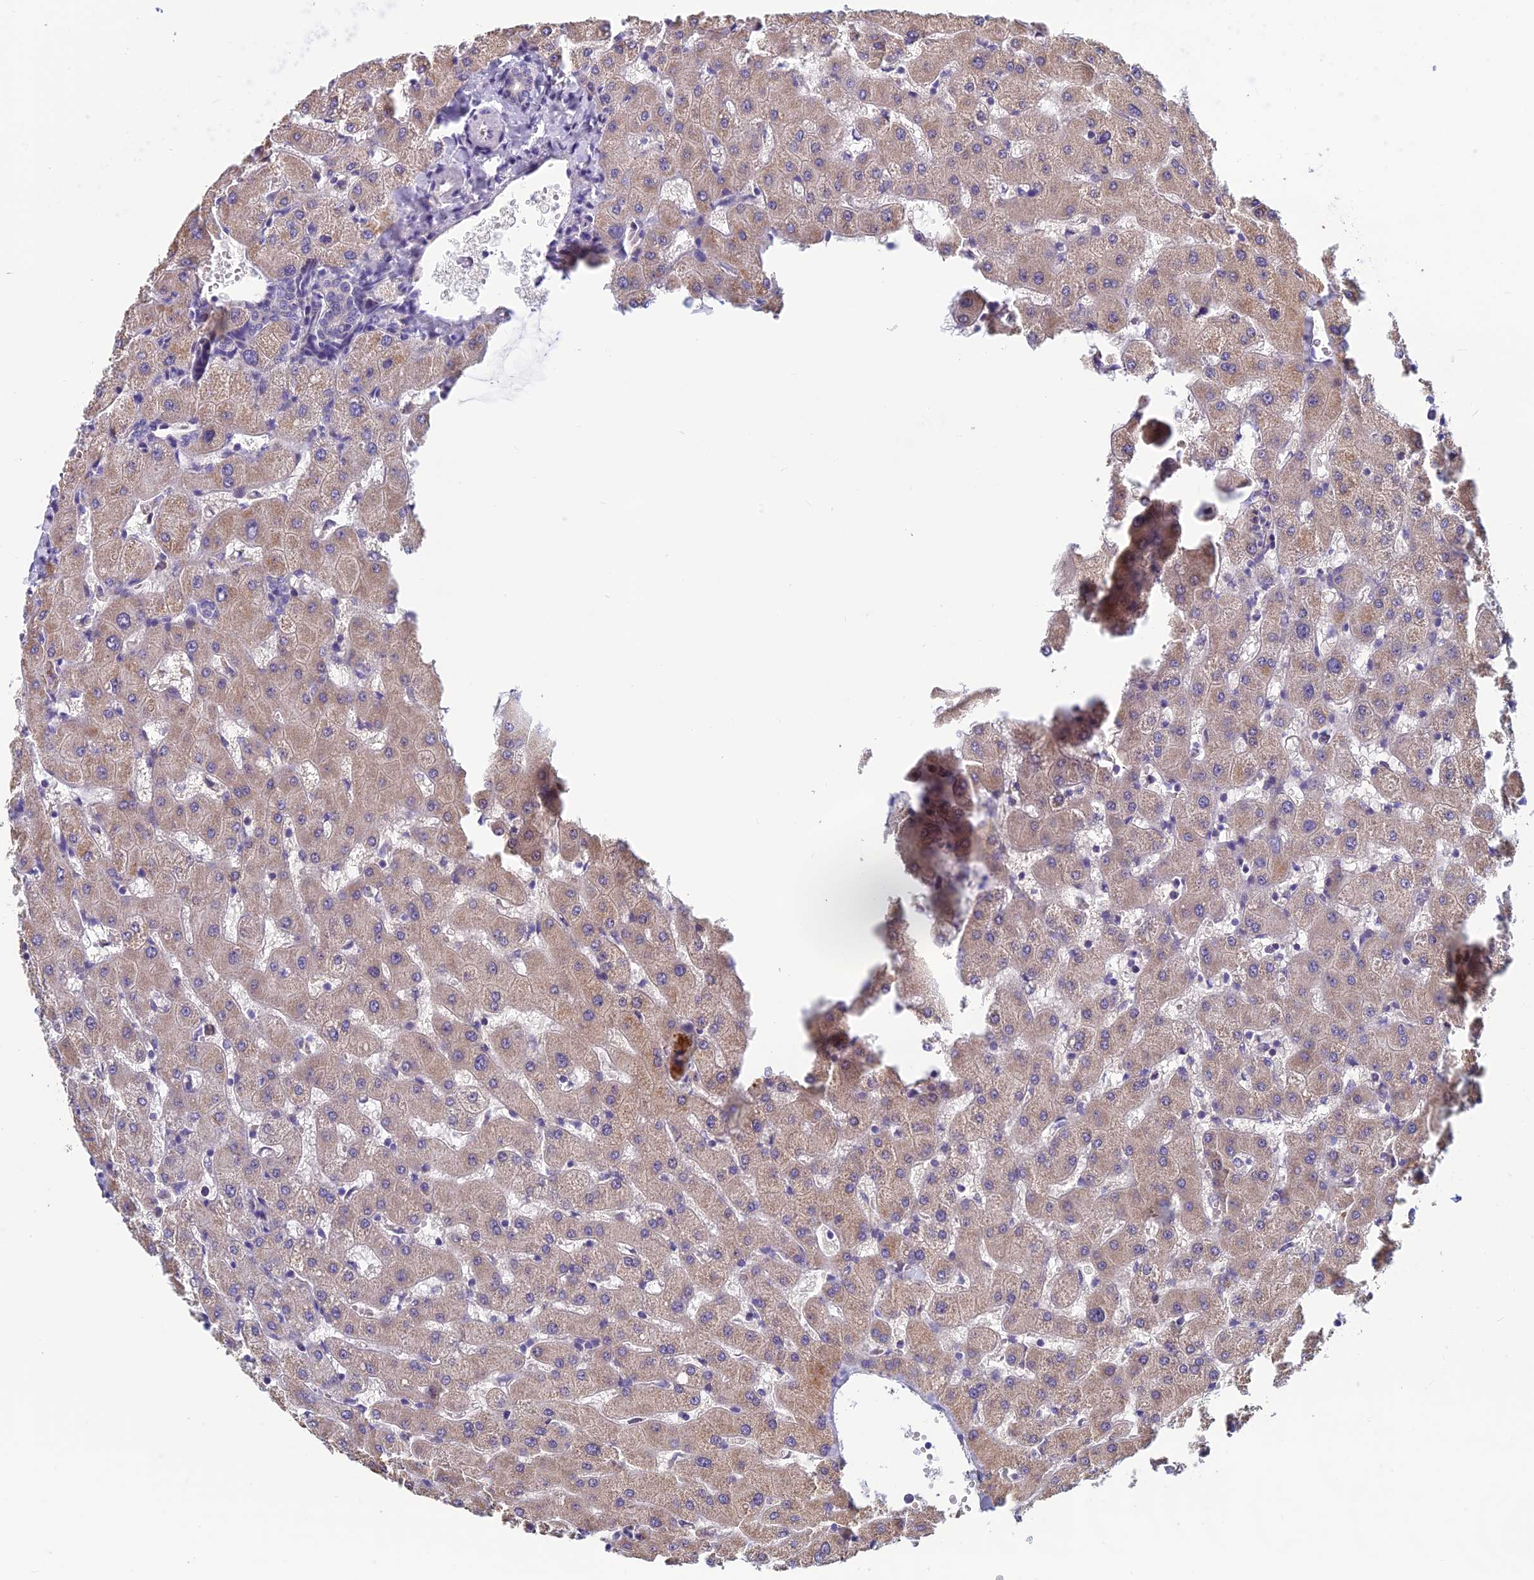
{"staining": {"intensity": "negative", "quantity": "none", "location": "none"}, "tissue": "liver", "cell_type": "Cholangiocytes", "image_type": "normal", "snomed": [{"axis": "morphology", "description": "Normal tissue, NOS"}, {"axis": "topography", "description": "Liver"}], "caption": "A high-resolution photomicrograph shows immunohistochemistry (IHC) staining of benign liver, which displays no significant staining in cholangiocytes.", "gene": "HECA", "patient": {"sex": "female", "age": 63}}